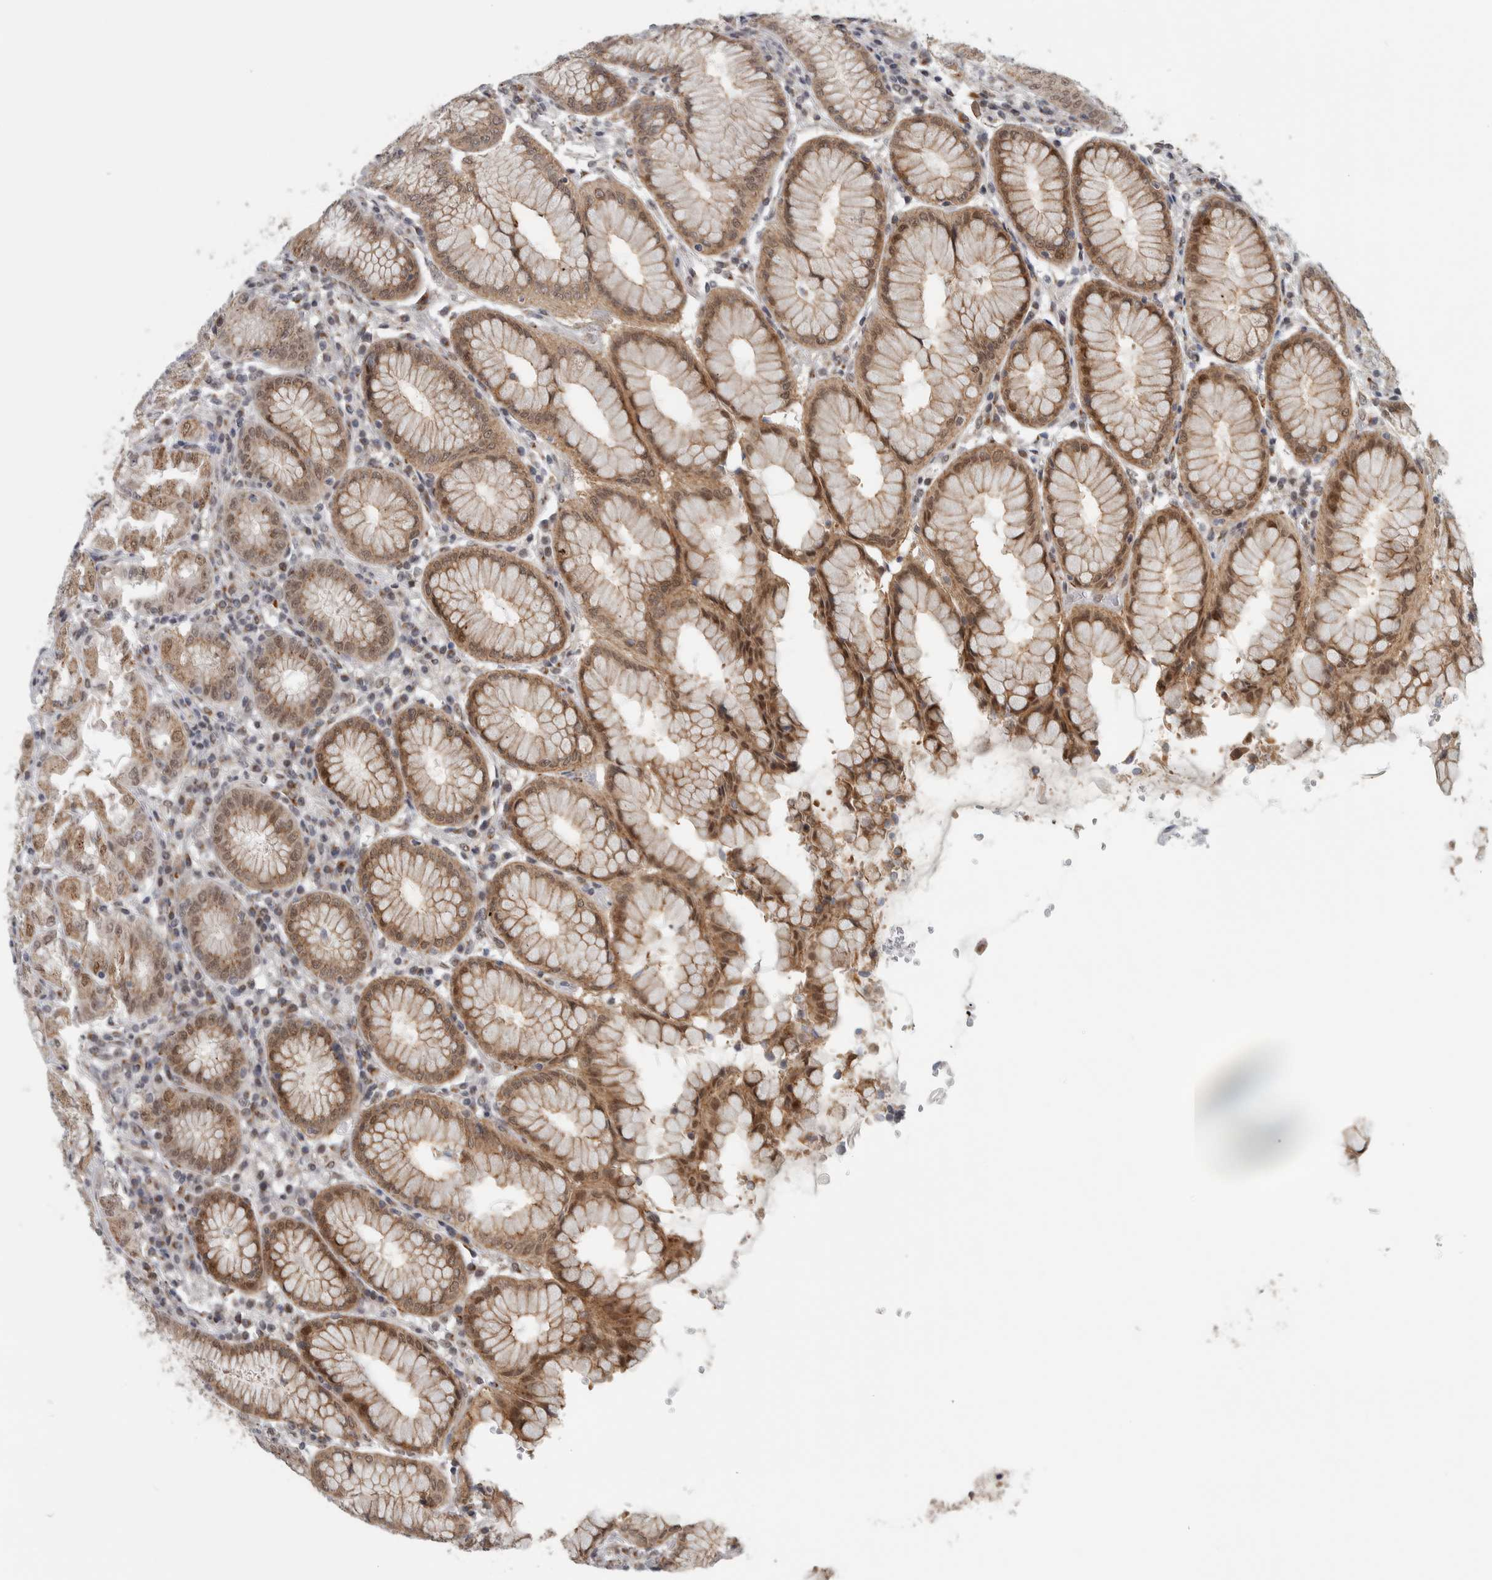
{"staining": {"intensity": "moderate", "quantity": ">75%", "location": "cytoplasmic/membranous,nuclear"}, "tissue": "stomach", "cell_type": "Glandular cells", "image_type": "normal", "snomed": [{"axis": "morphology", "description": "Normal tissue, NOS"}, {"axis": "topography", "description": "Stomach"}, {"axis": "topography", "description": "Stomach, lower"}], "caption": "A high-resolution image shows immunohistochemistry (IHC) staining of unremarkable stomach, which exhibits moderate cytoplasmic/membranous,nuclear staining in approximately >75% of glandular cells.", "gene": "ZMYND8", "patient": {"sex": "female", "age": 56}}